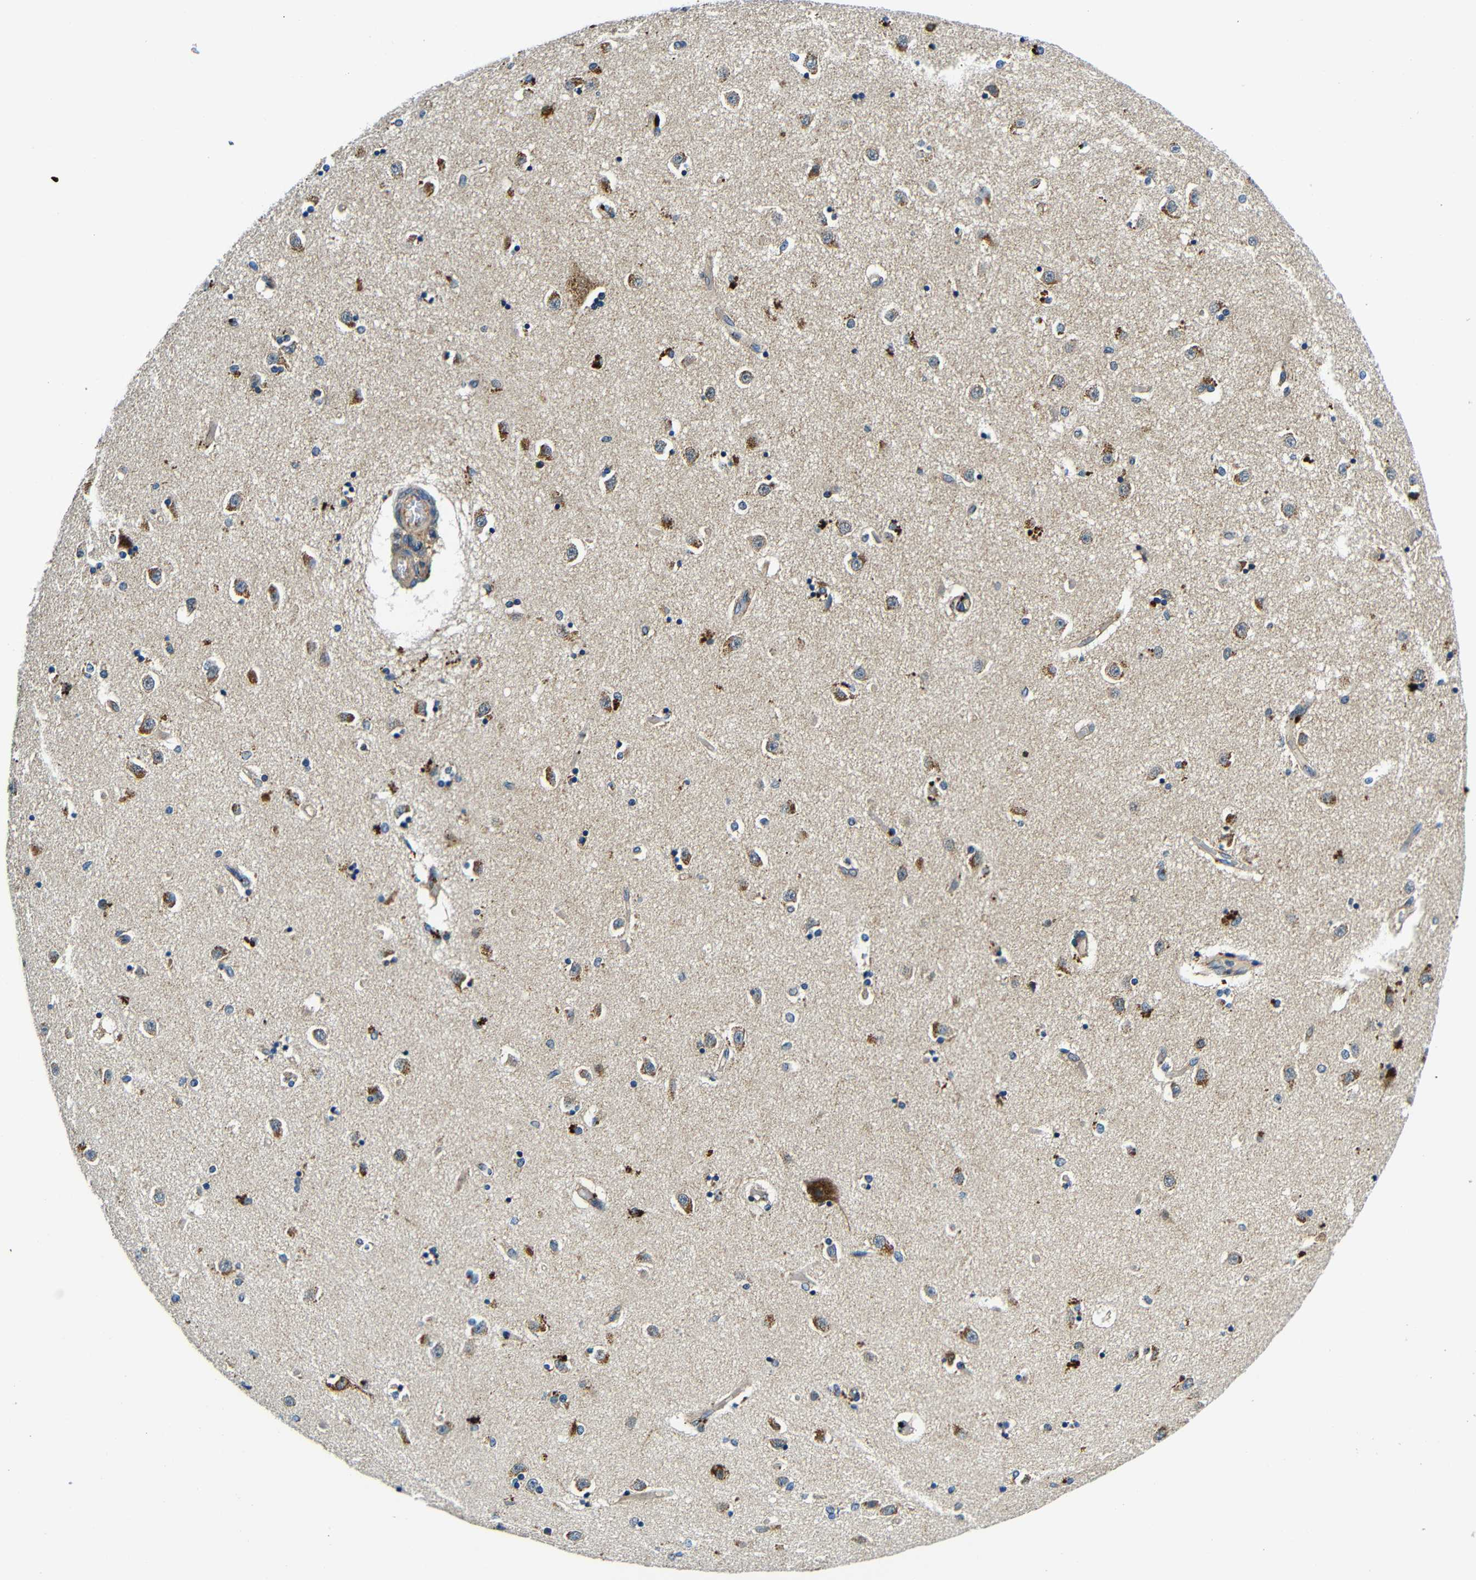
{"staining": {"intensity": "weak", "quantity": "<25%", "location": "cytoplasmic/membranous"}, "tissue": "caudate", "cell_type": "Glial cells", "image_type": "normal", "snomed": [{"axis": "morphology", "description": "Normal tissue, NOS"}, {"axis": "topography", "description": "Lateral ventricle wall"}], "caption": "This micrograph is of normal caudate stained with immunohistochemistry (IHC) to label a protein in brown with the nuclei are counter-stained blue. There is no staining in glial cells.", "gene": "USO1", "patient": {"sex": "female", "age": 54}}